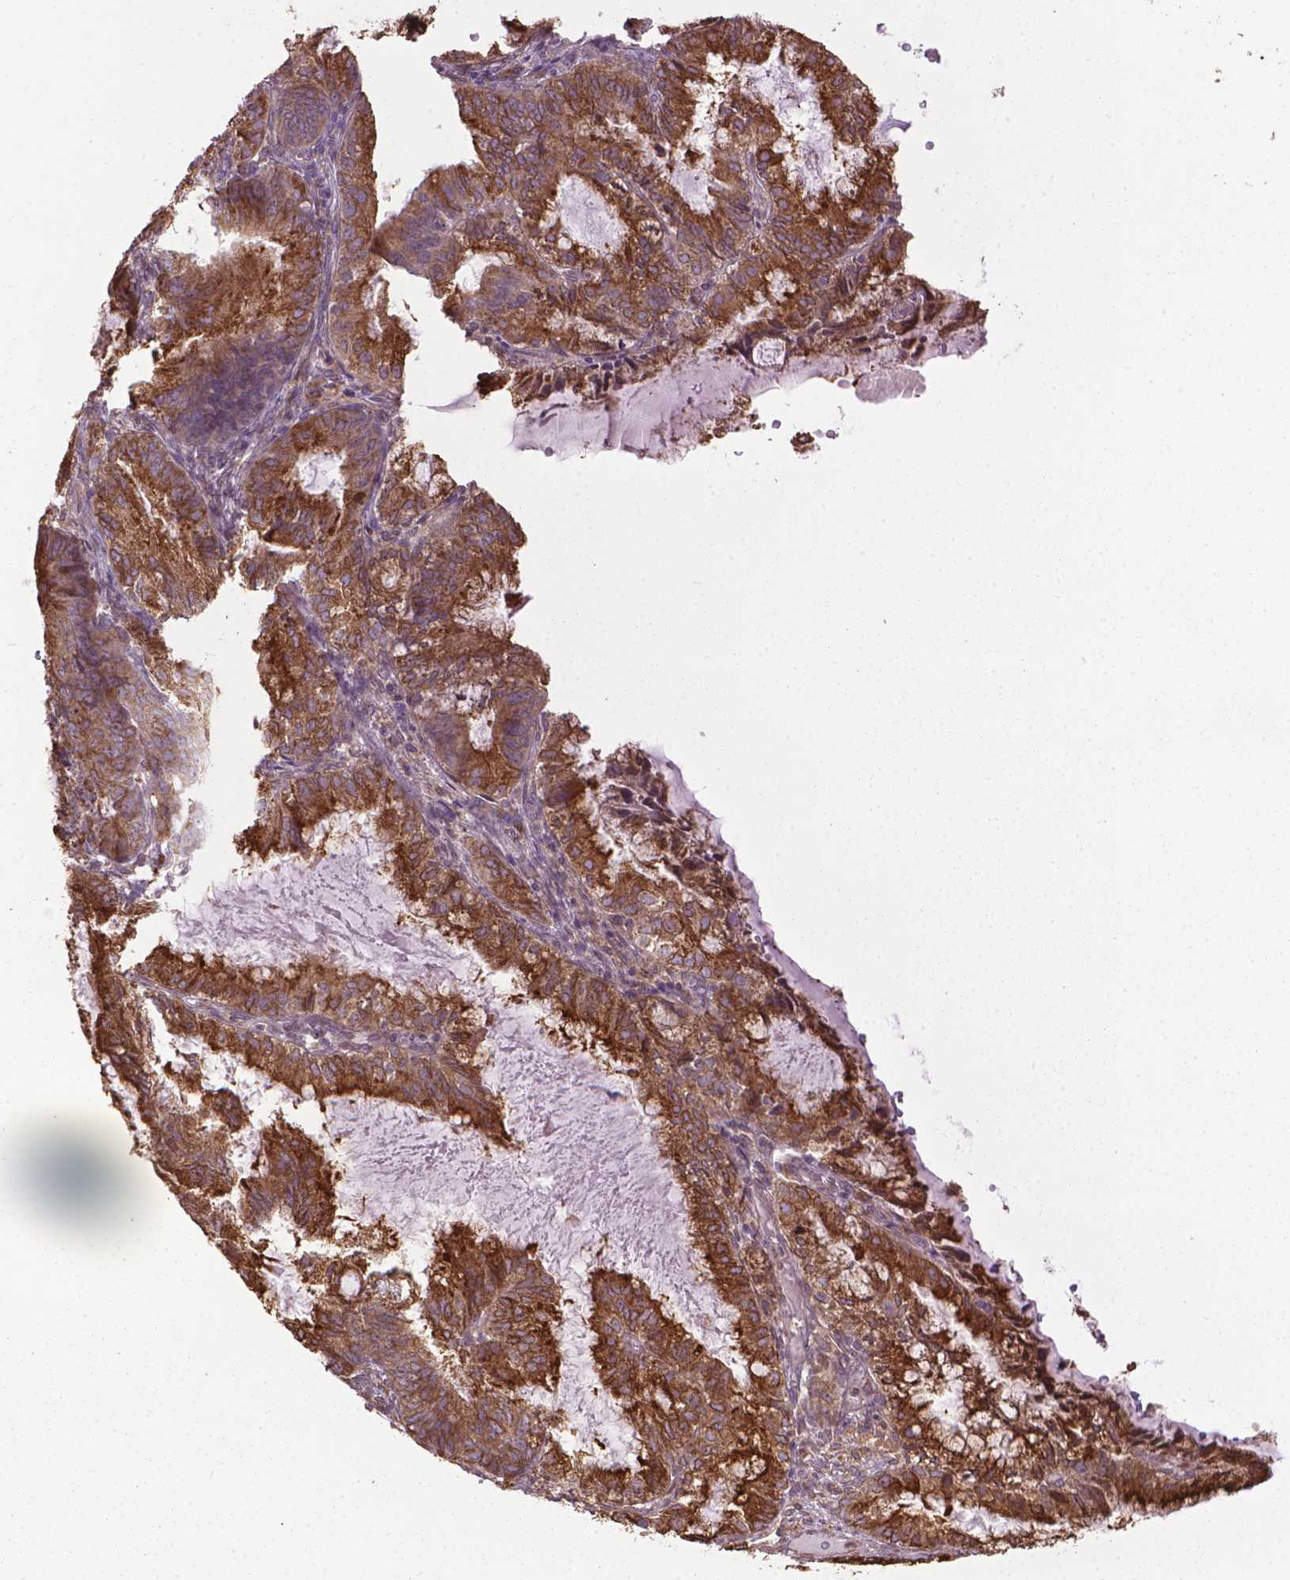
{"staining": {"intensity": "strong", "quantity": ">75%", "location": "cytoplasmic/membranous"}, "tissue": "endometrial cancer", "cell_type": "Tumor cells", "image_type": "cancer", "snomed": [{"axis": "morphology", "description": "Adenocarcinoma, NOS"}, {"axis": "topography", "description": "Endometrium"}], "caption": "Endometrial cancer (adenocarcinoma) was stained to show a protein in brown. There is high levels of strong cytoplasmic/membranous positivity in approximately >75% of tumor cells.", "gene": "GAS1", "patient": {"sex": "female", "age": 86}}